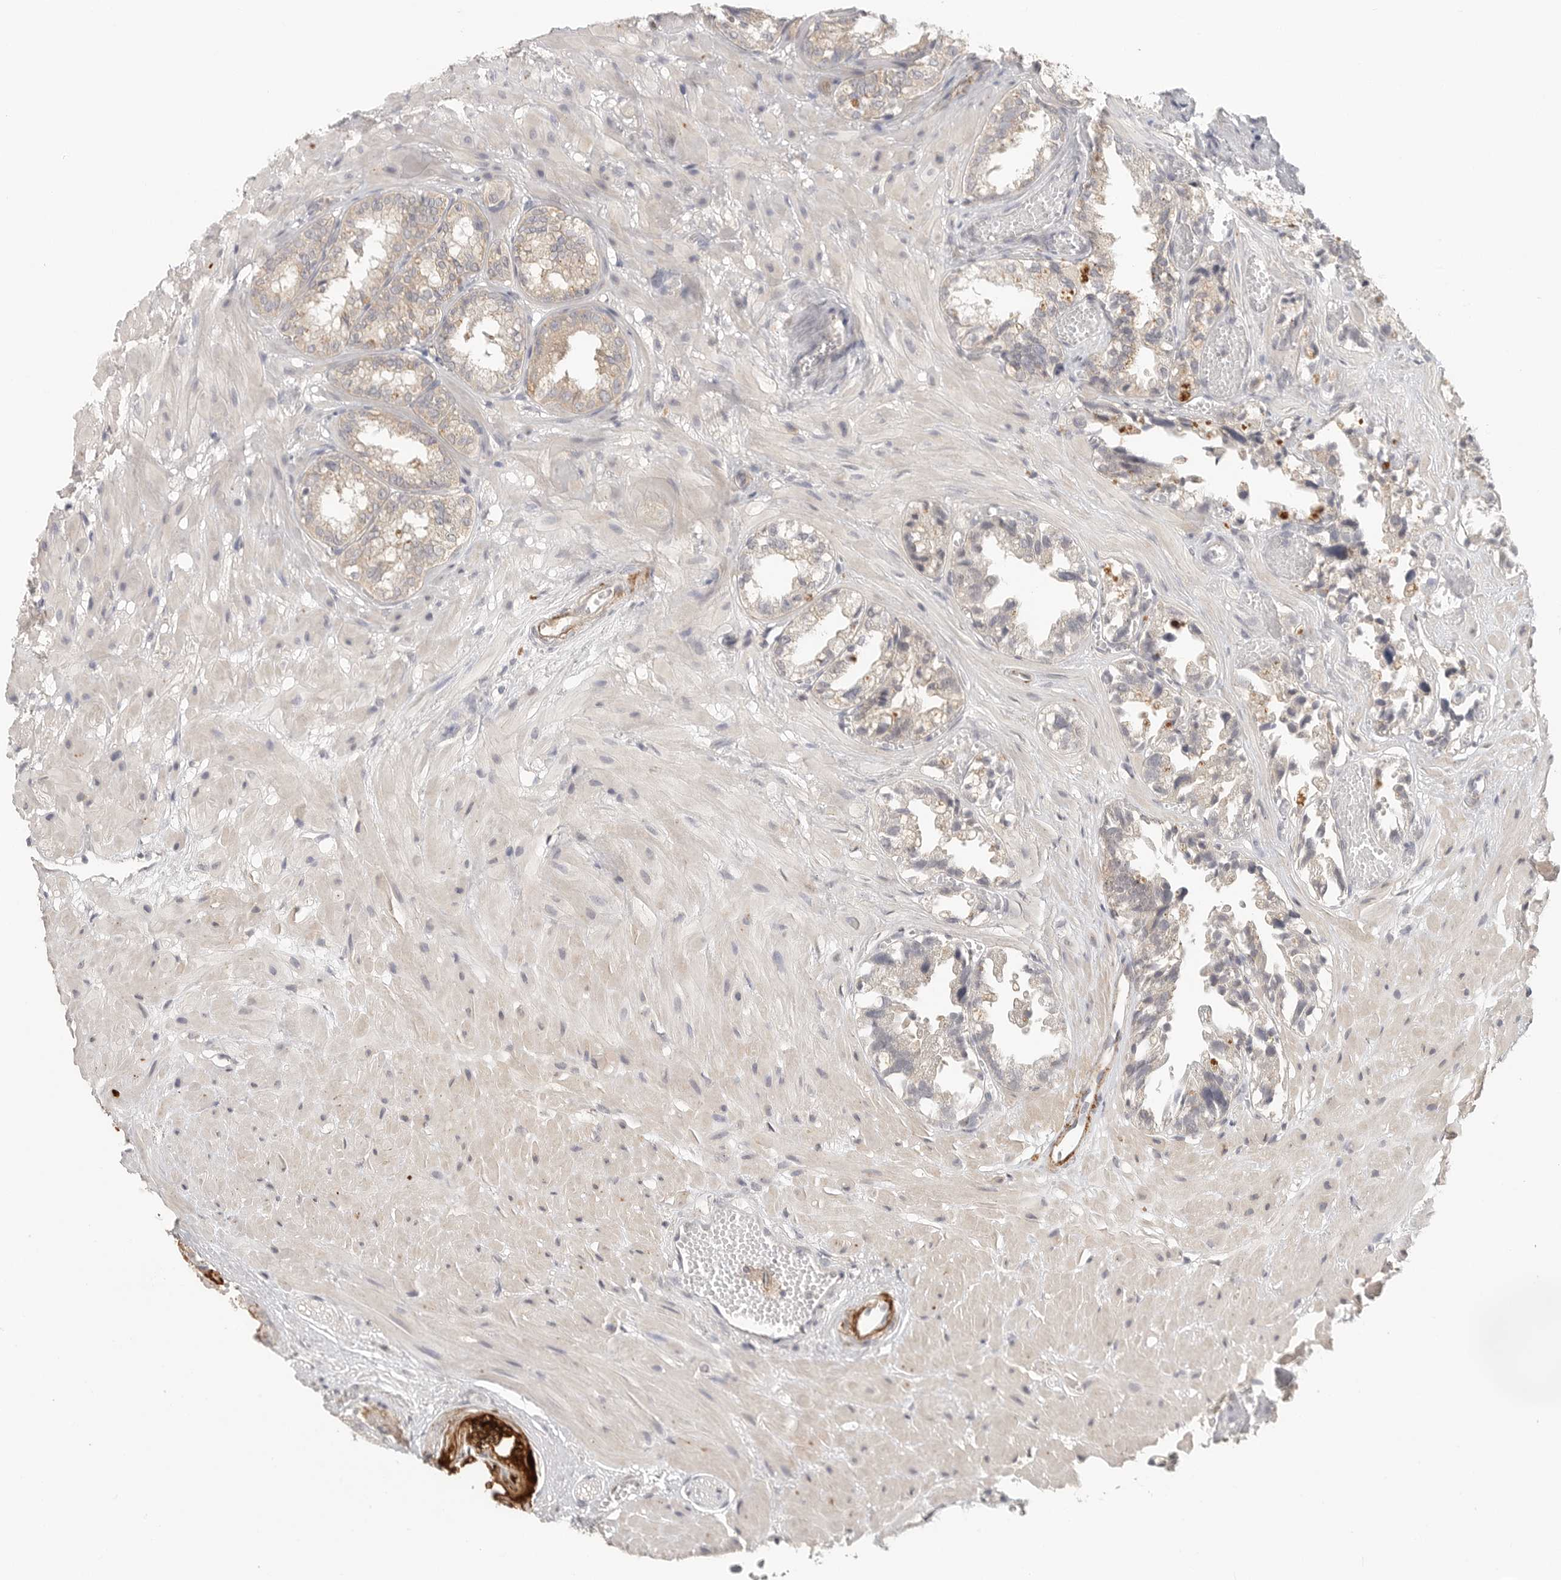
{"staining": {"intensity": "moderate", "quantity": "<25%", "location": "cytoplasmic/membranous"}, "tissue": "seminal vesicle", "cell_type": "Glandular cells", "image_type": "normal", "snomed": [{"axis": "morphology", "description": "Normal tissue, NOS"}, {"axis": "topography", "description": "Prostate"}, {"axis": "topography", "description": "Seminal veicle"}], "caption": "Protein expression analysis of benign seminal vesicle reveals moderate cytoplasmic/membranous expression in approximately <25% of glandular cells. (DAB = brown stain, brightfield microscopy at high magnification).", "gene": "HDAC6", "patient": {"sex": "male", "age": 51}}